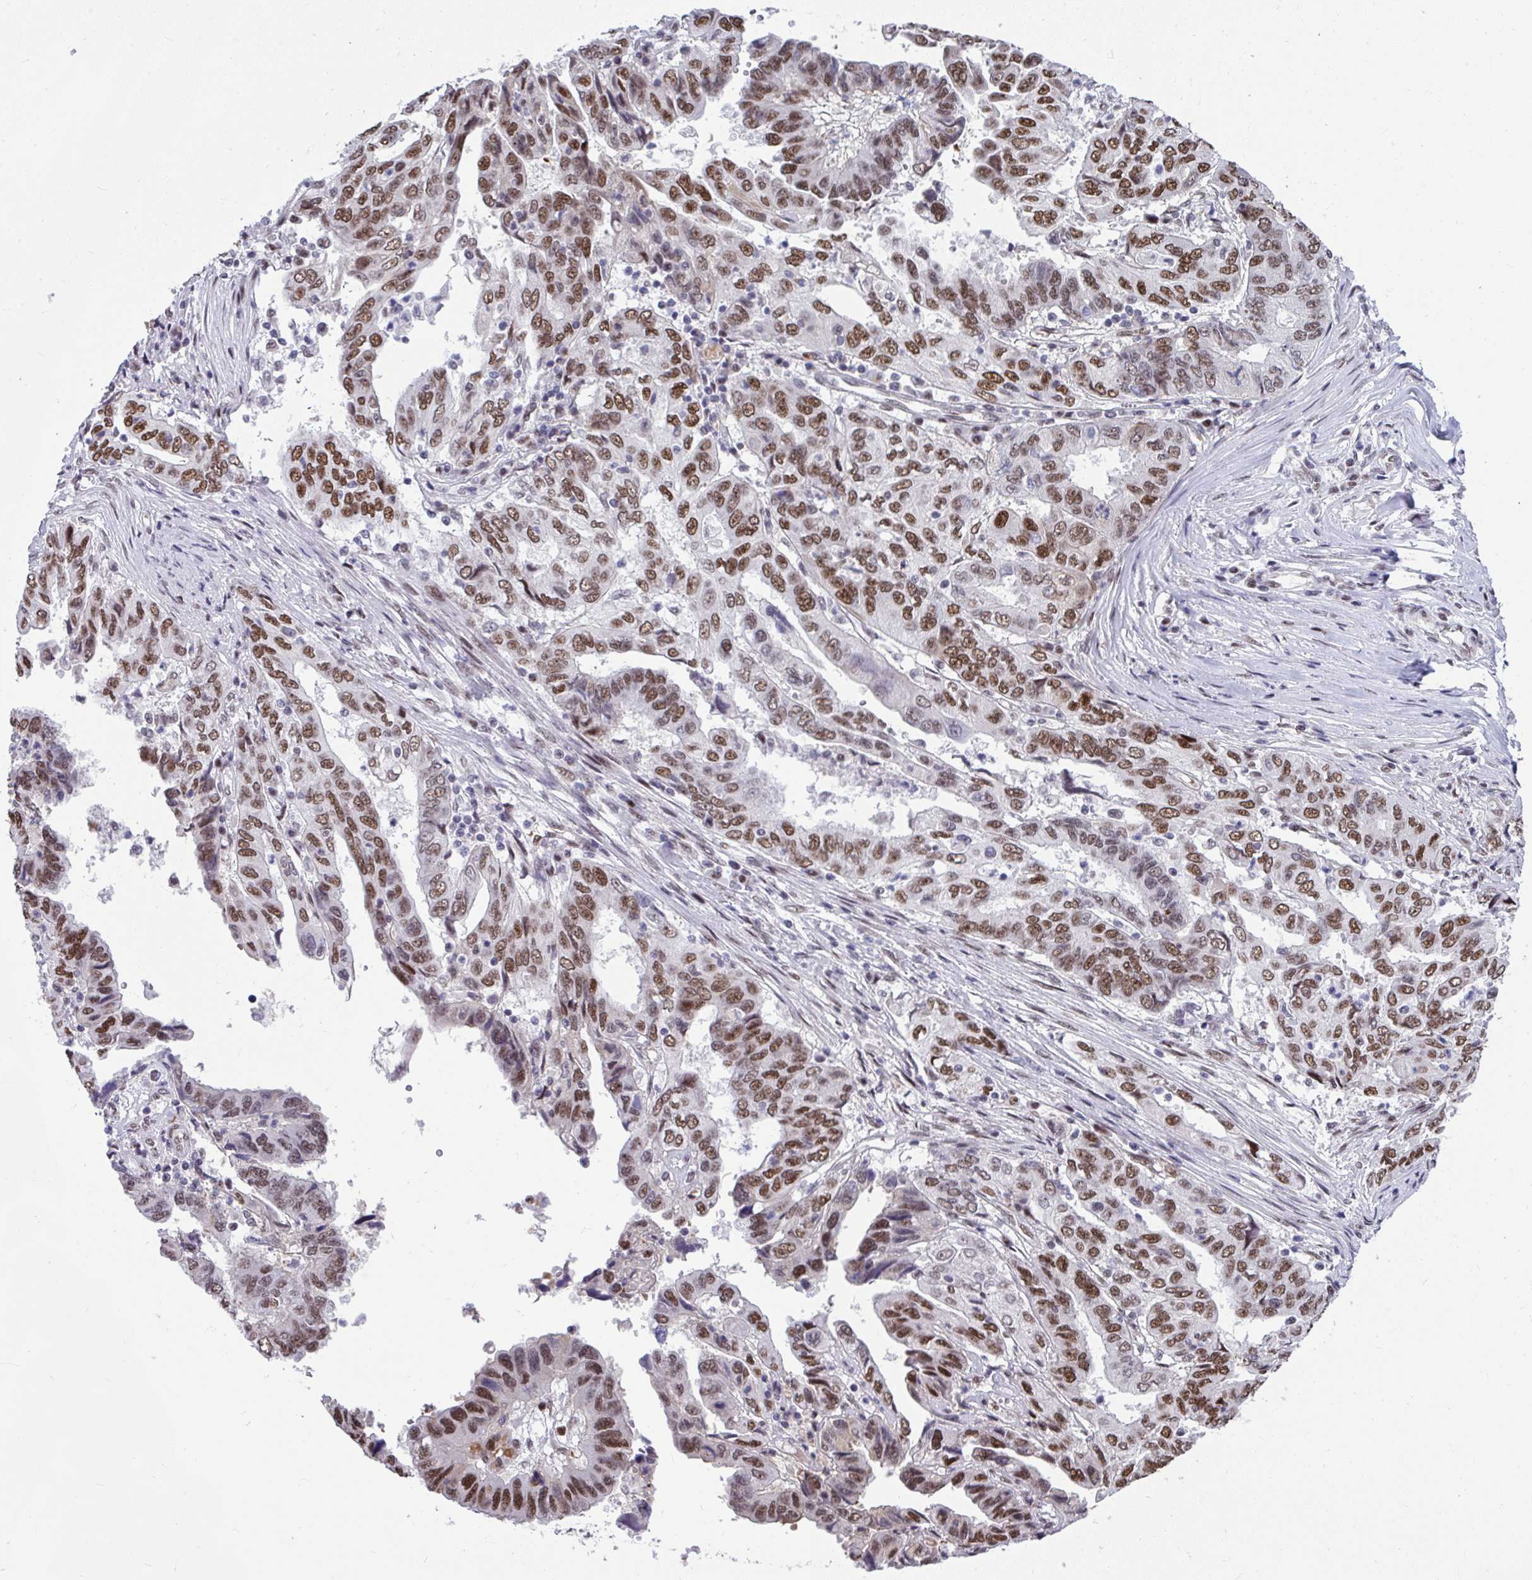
{"staining": {"intensity": "moderate", "quantity": ">75%", "location": "nuclear"}, "tissue": "ovarian cancer", "cell_type": "Tumor cells", "image_type": "cancer", "snomed": [{"axis": "morphology", "description": "Cystadenocarcinoma, serous, NOS"}, {"axis": "topography", "description": "Ovary"}], "caption": "Protein expression analysis of human ovarian cancer reveals moderate nuclear staining in approximately >75% of tumor cells. (IHC, brightfield microscopy, high magnification).", "gene": "SLC35C2", "patient": {"sex": "female", "age": 79}}